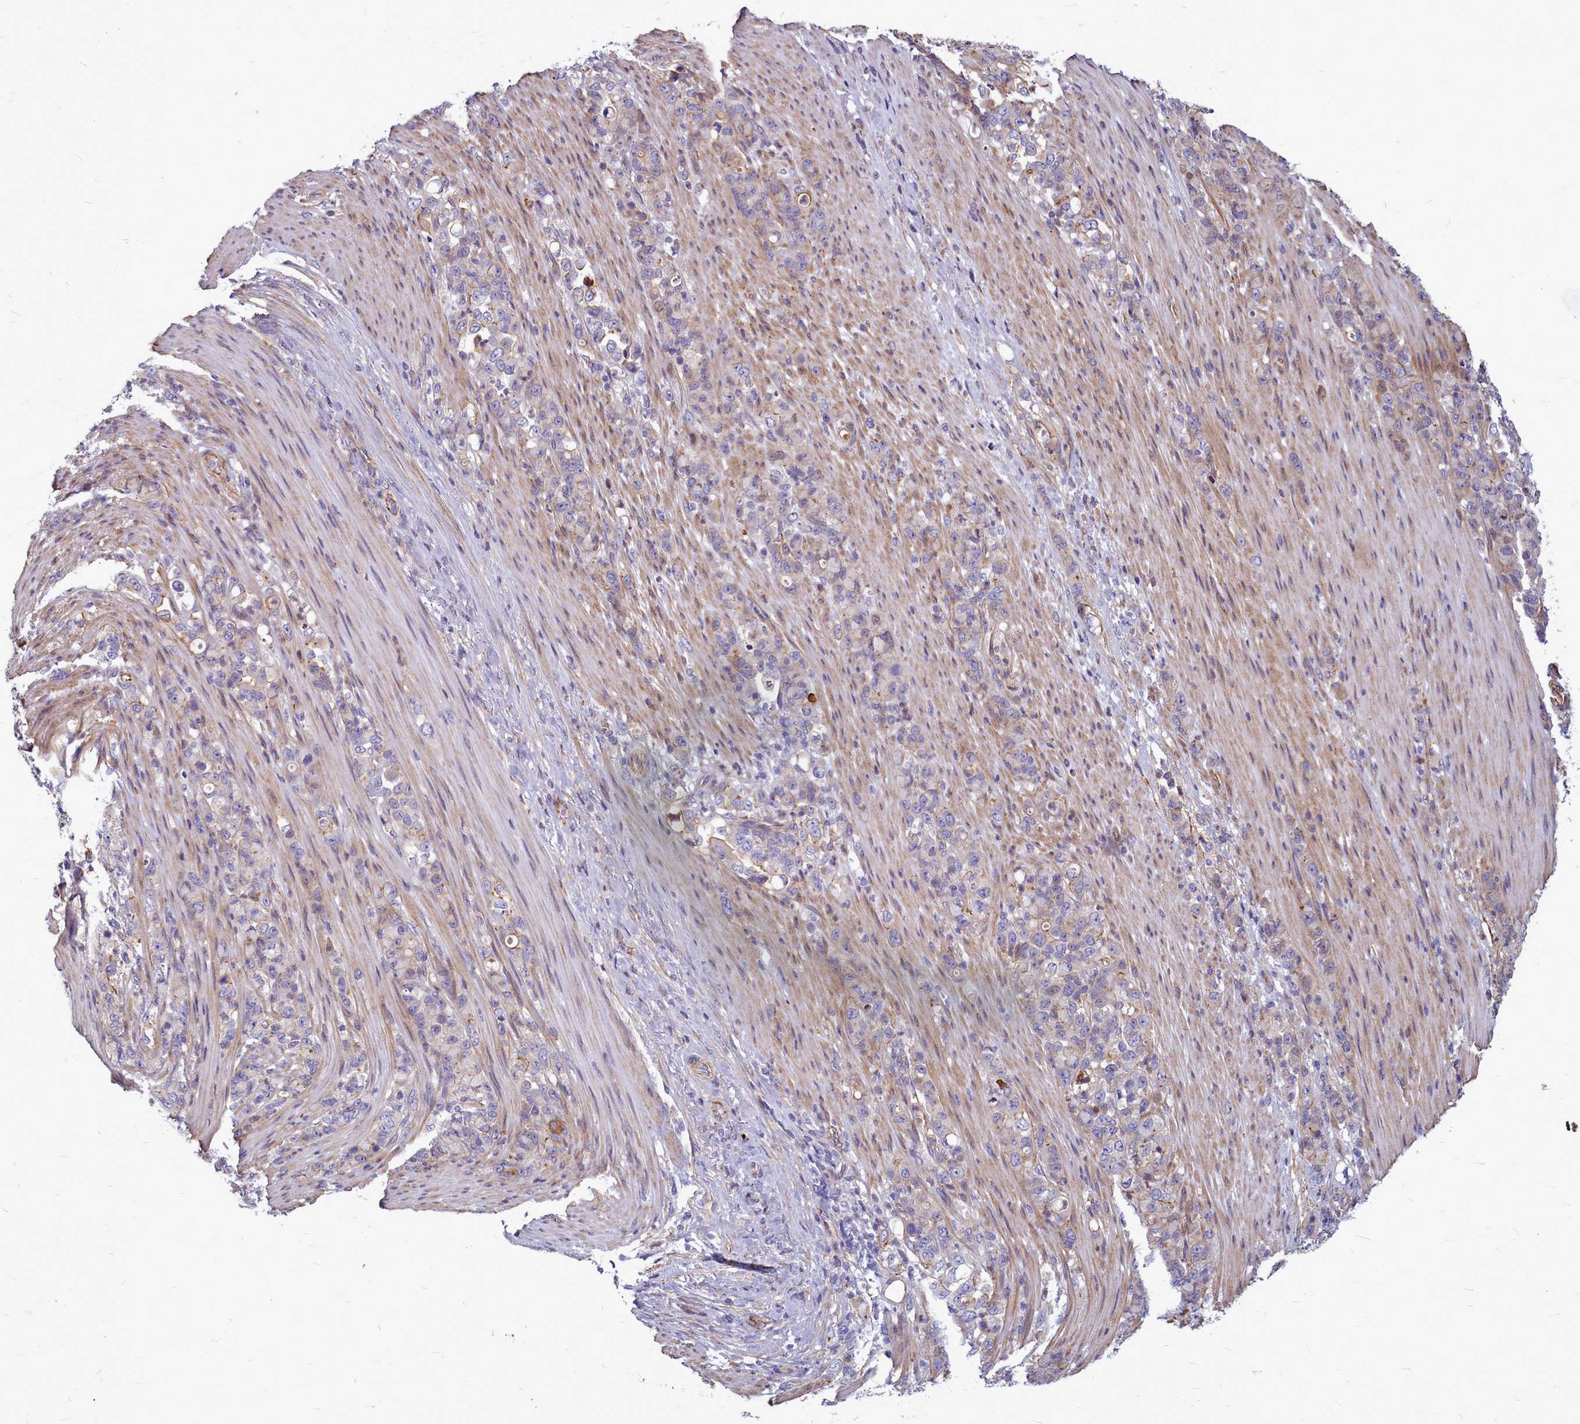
{"staining": {"intensity": "negative", "quantity": "none", "location": "none"}, "tissue": "stomach cancer", "cell_type": "Tumor cells", "image_type": "cancer", "snomed": [{"axis": "morphology", "description": "Normal tissue, NOS"}, {"axis": "morphology", "description": "Adenocarcinoma, NOS"}, {"axis": "topography", "description": "Stomach"}], "caption": "Stomach cancer (adenocarcinoma) stained for a protein using IHC exhibits no staining tumor cells.", "gene": "TTC5", "patient": {"sex": "female", "age": 79}}